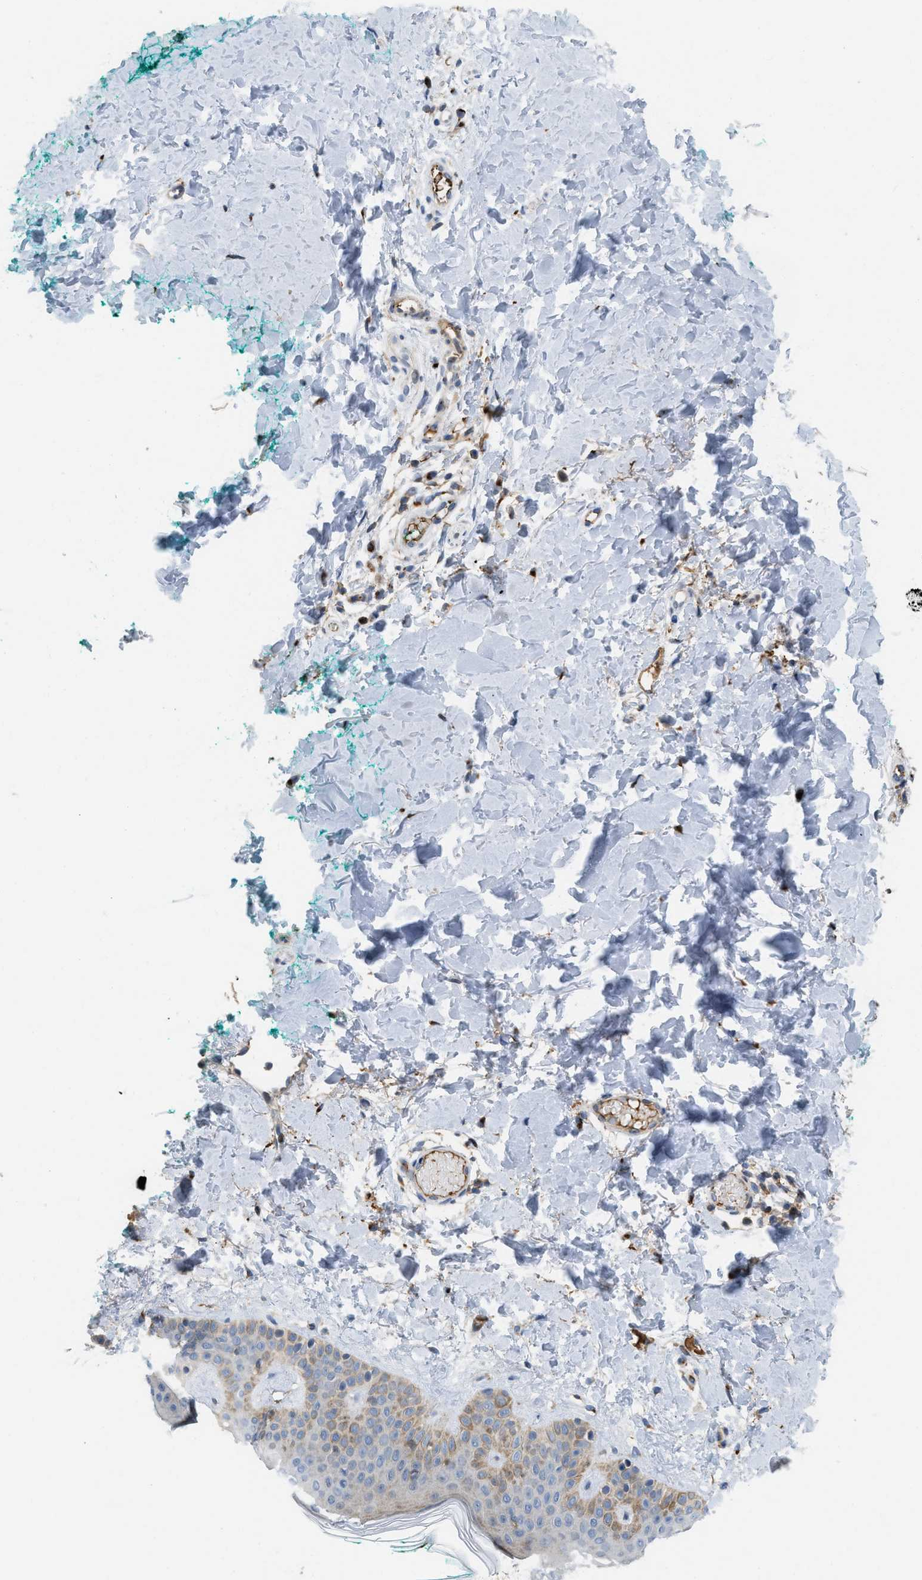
{"staining": {"intensity": "negative", "quantity": "none", "location": "none"}, "tissue": "skin", "cell_type": "Fibroblasts", "image_type": "normal", "snomed": [{"axis": "morphology", "description": "Normal tissue, NOS"}, {"axis": "topography", "description": "Skin"}], "caption": "High magnification brightfield microscopy of benign skin stained with DAB (brown) and counterstained with hematoxylin (blue): fibroblasts show no significant staining.", "gene": "DIPK1A", "patient": {"sex": "male", "age": 30}}